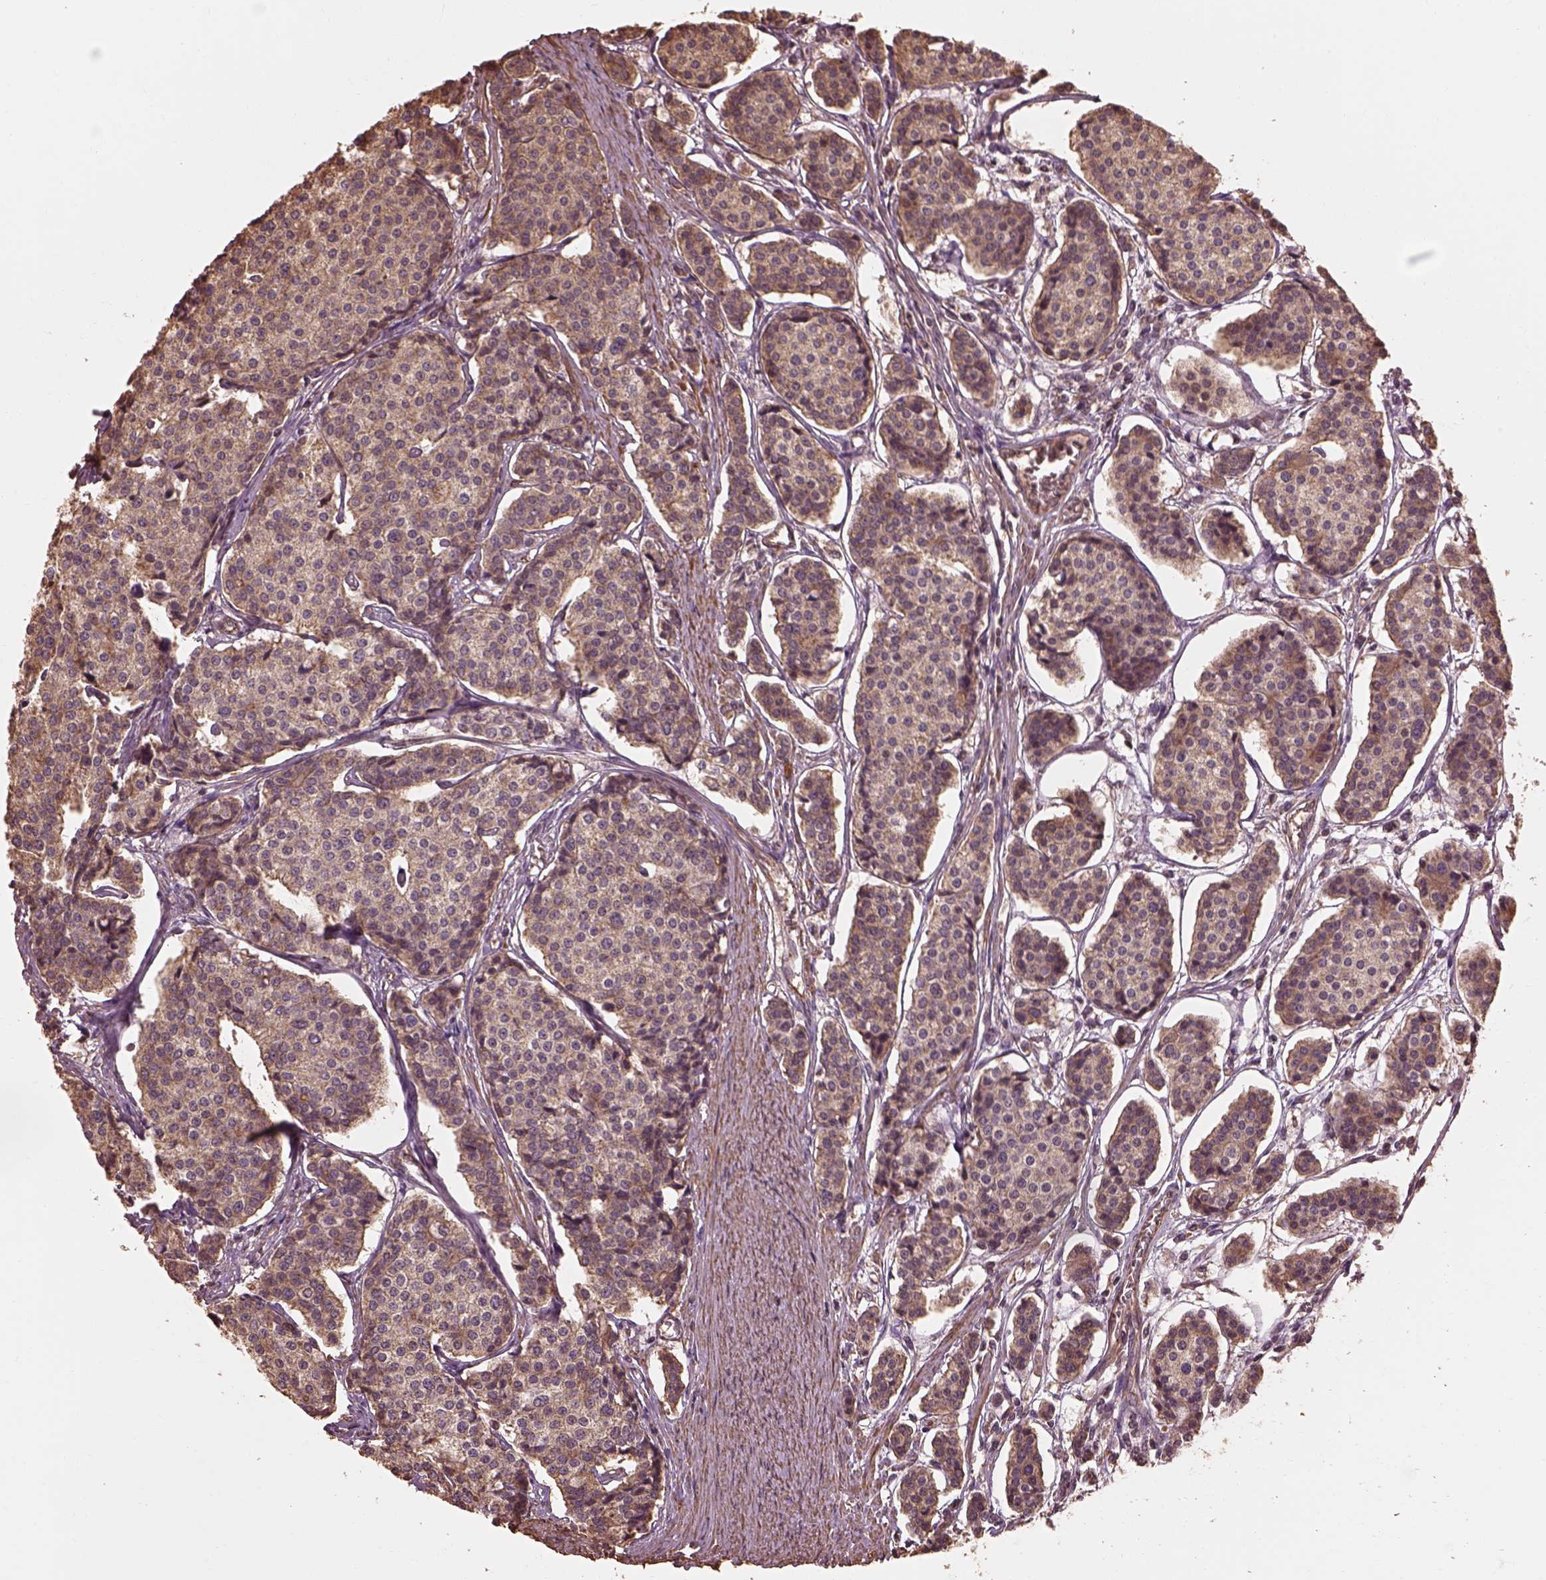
{"staining": {"intensity": "moderate", "quantity": ">75%", "location": "cytoplasmic/membranous"}, "tissue": "carcinoid", "cell_type": "Tumor cells", "image_type": "cancer", "snomed": [{"axis": "morphology", "description": "Carcinoid, malignant, NOS"}, {"axis": "topography", "description": "Small intestine"}], "caption": "Brown immunohistochemical staining in human malignant carcinoid demonstrates moderate cytoplasmic/membranous positivity in approximately >75% of tumor cells.", "gene": "METTL4", "patient": {"sex": "female", "age": 65}}